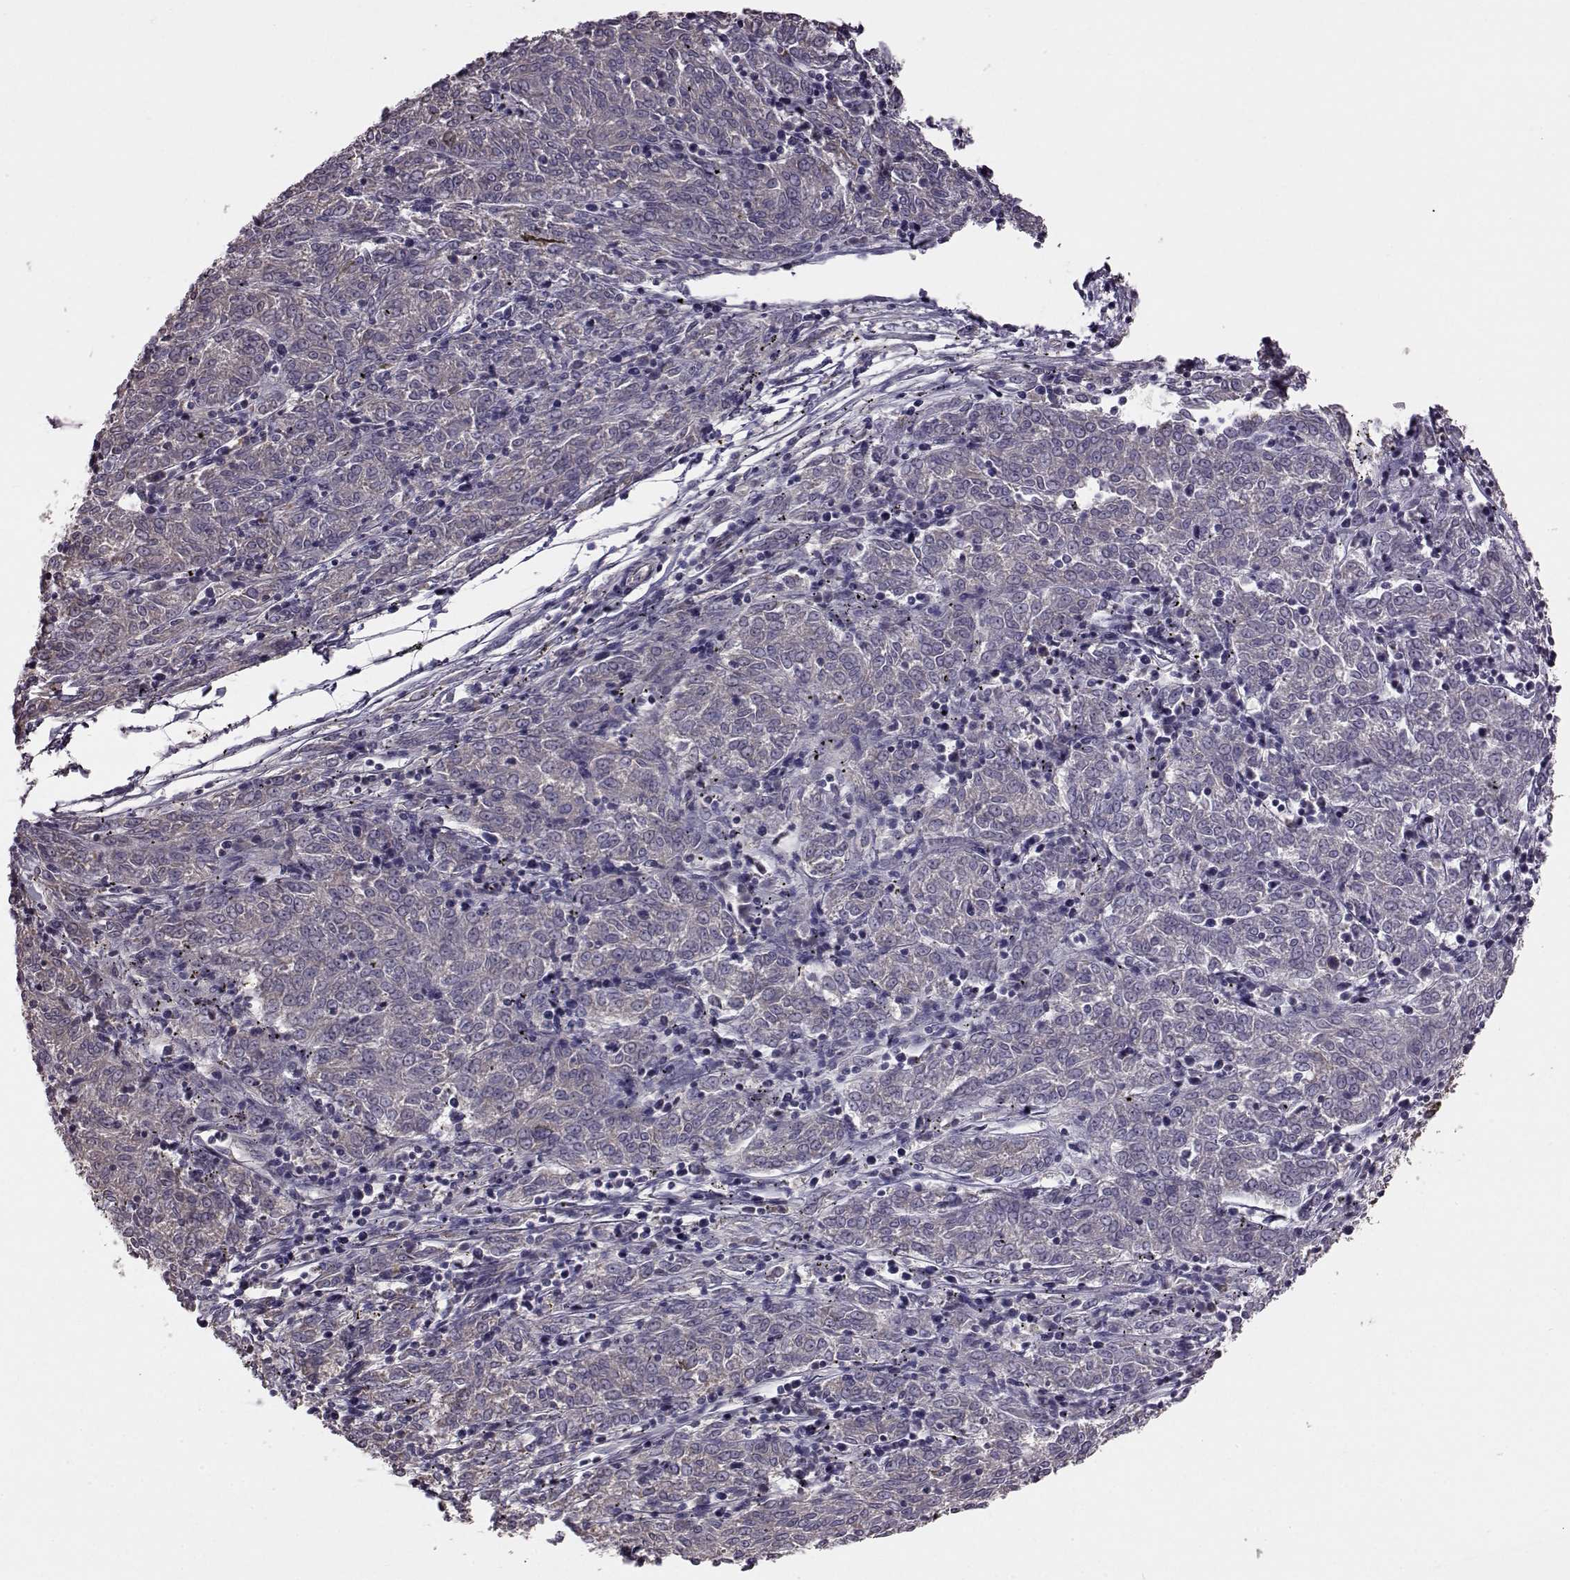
{"staining": {"intensity": "negative", "quantity": "none", "location": "none"}, "tissue": "melanoma", "cell_type": "Tumor cells", "image_type": "cancer", "snomed": [{"axis": "morphology", "description": "Malignant melanoma, NOS"}, {"axis": "topography", "description": "Skin"}], "caption": "Immunohistochemistry image of neoplastic tissue: malignant melanoma stained with DAB reveals no significant protein expression in tumor cells. (DAB (3,3'-diaminobenzidine) immunohistochemistry (IHC), high magnification).", "gene": "ADGRG2", "patient": {"sex": "female", "age": 72}}